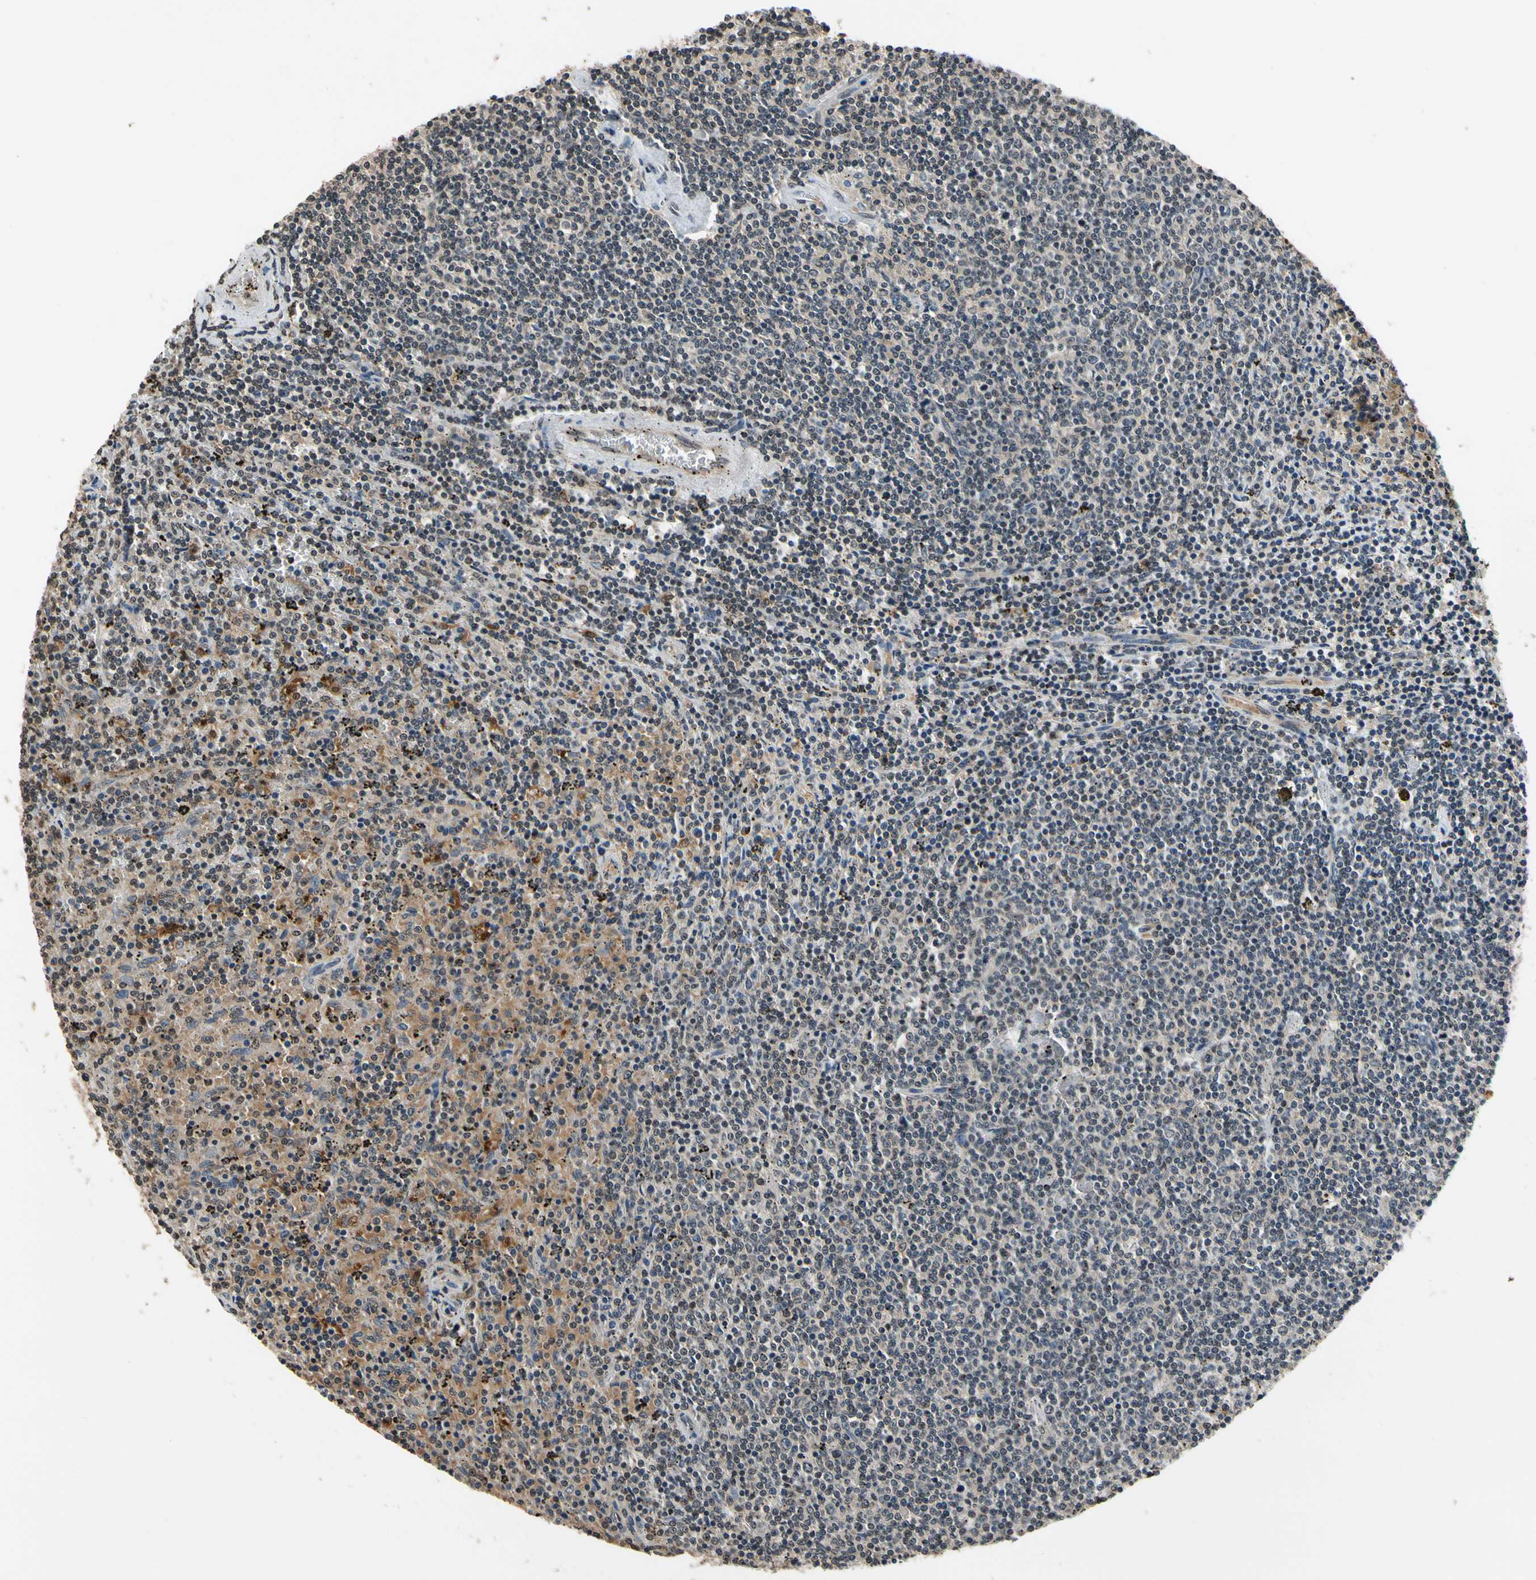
{"staining": {"intensity": "negative", "quantity": "none", "location": "none"}, "tissue": "lymphoma", "cell_type": "Tumor cells", "image_type": "cancer", "snomed": [{"axis": "morphology", "description": "Malignant lymphoma, non-Hodgkin's type, Low grade"}, {"axis": "topography", "description": "Spleen"}], "caption": "Immunohistochemical staining of low-grade malignant lymphoma, non-Hodgkin's type displays no significant staining in tumor cells.", "gene": "GCLC", "patient": {"sex": "female", "age": 50}}